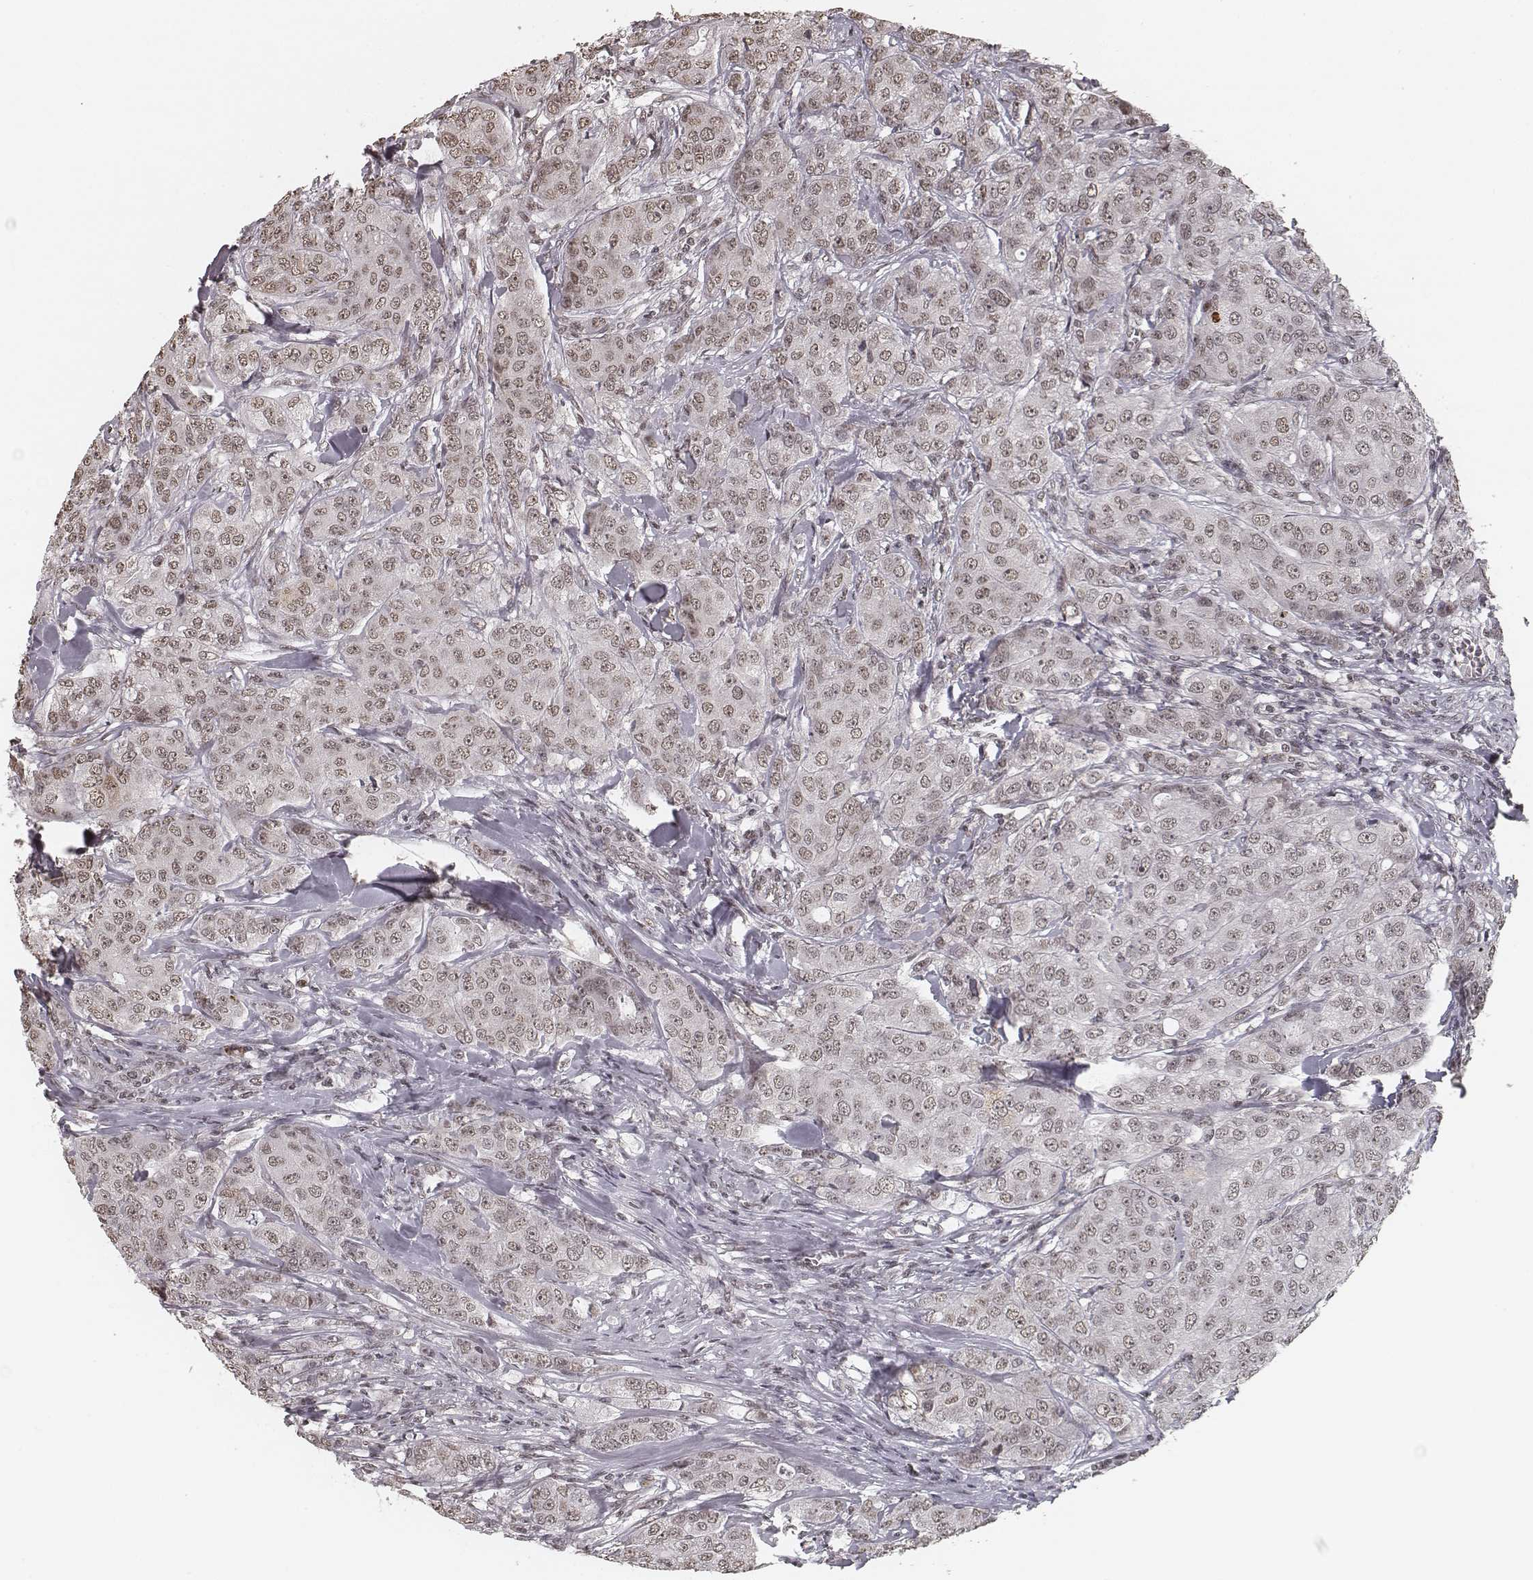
{"staining": {"intensity": "weak", "quantity": ">75%", "location": "nuclear"}, "tissue": "breast cancer", "cell_type": "Tumor cells", "image_type": "cancer", "snomed": [{"axis": "morphology", "description": "Duct carcinoma"}, {"axis": "topography", "description": "Breast"}], "caption": "The image demonstrates a brown stain indicating the presence of a protein in the nuclear of tumor cells in breast cancer (infiltrating ductal carcinoma).", "gene": "HMGA2", "patient": {"sex": "female", "age": 43}}